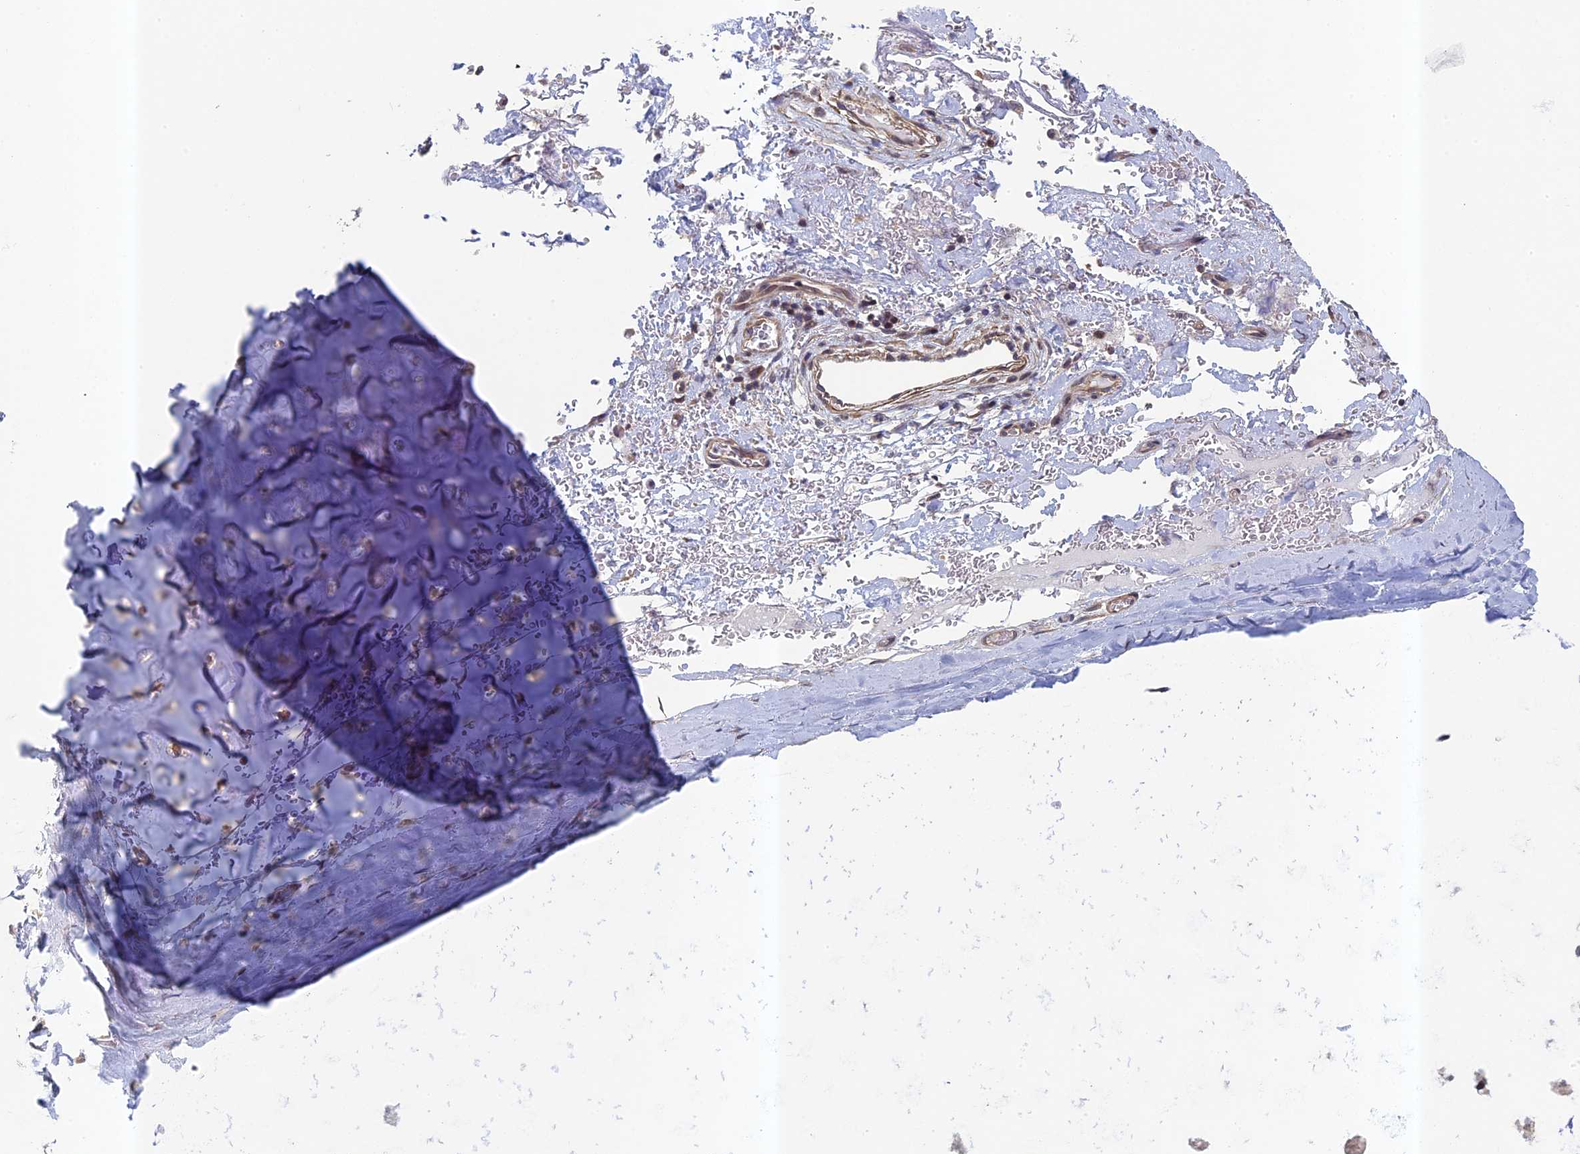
{"staining": {"intensity": "negative", "quantity": "none", "location": "none"}, "tissue": "adipose tissue", "cell_type": "Adipocytes", "image_type": "normal", "snomed": [{"axis": "morphology", "description": "Normal tissue, NOS"}, {"axis": "topography", "description": "Cartilage tissue"}], "caption": "Immunohistochemical staining of normal adipose tissue reveals no significant positivity in adipocytes.", "gene": "DIXDC1", "patient": {"sex": "female", "age": 63}}